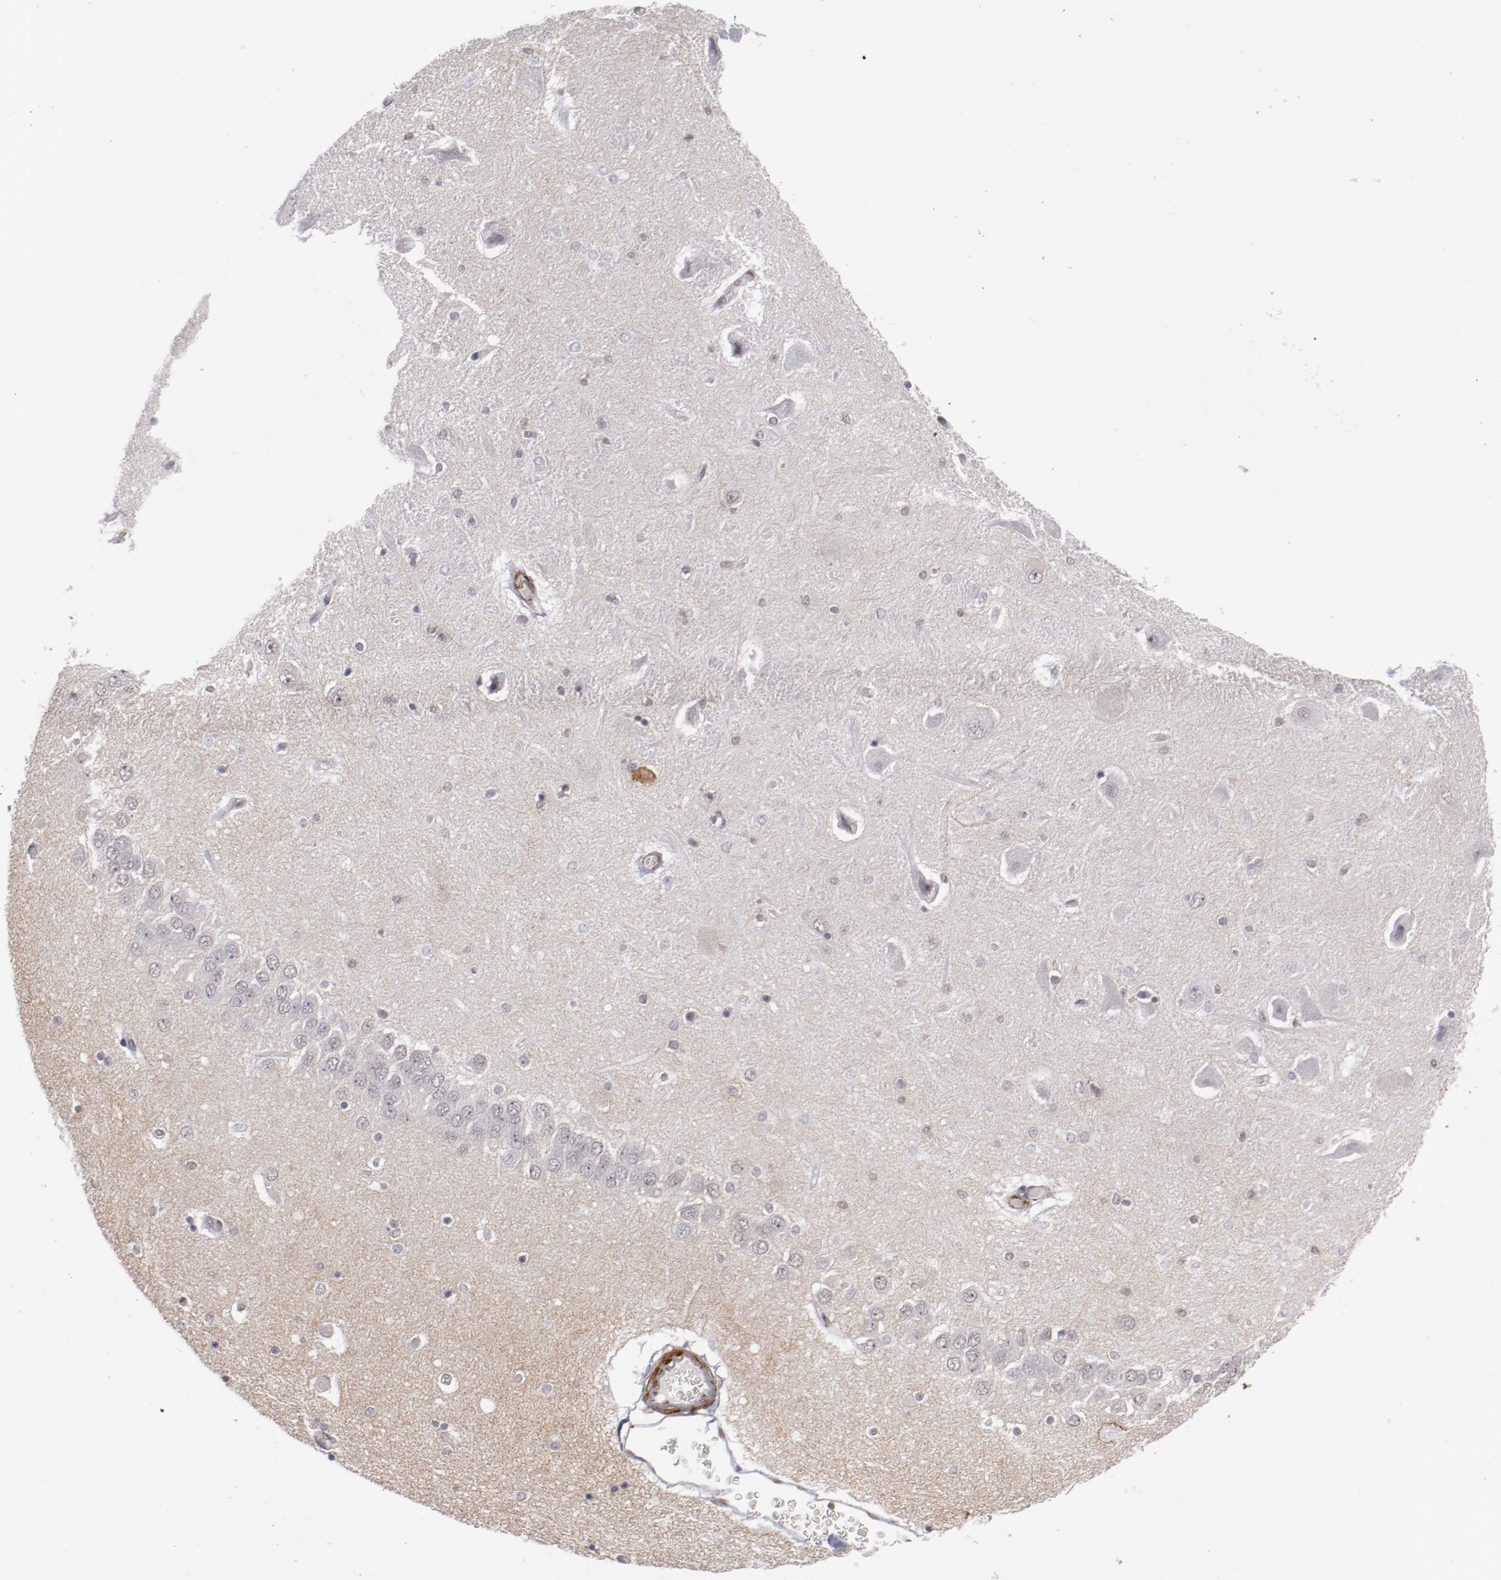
{"staining": {"intensity": "negative", "quantity": "none", "location": "none"}, "tissue": "hippocampus", "cell_type": "Glial cells", "image_type": "normal", "snomed": [{"axis": "morphology", "description": "Normal tissue, NOS"}, {"axis": "topography", "description": "Hippocampus"}], "caption": "Glial cells show no significant protein staining in normal hippocampus. The staining was performed using DAB (3,3'-diaminobenzidine) to visualize the protein expression in brown, while the nuclei were stained in blue with hematoxylin (Magnification: 20x).", "gene": "LEF1", "patient": {"sex": "female", "age": 54}}